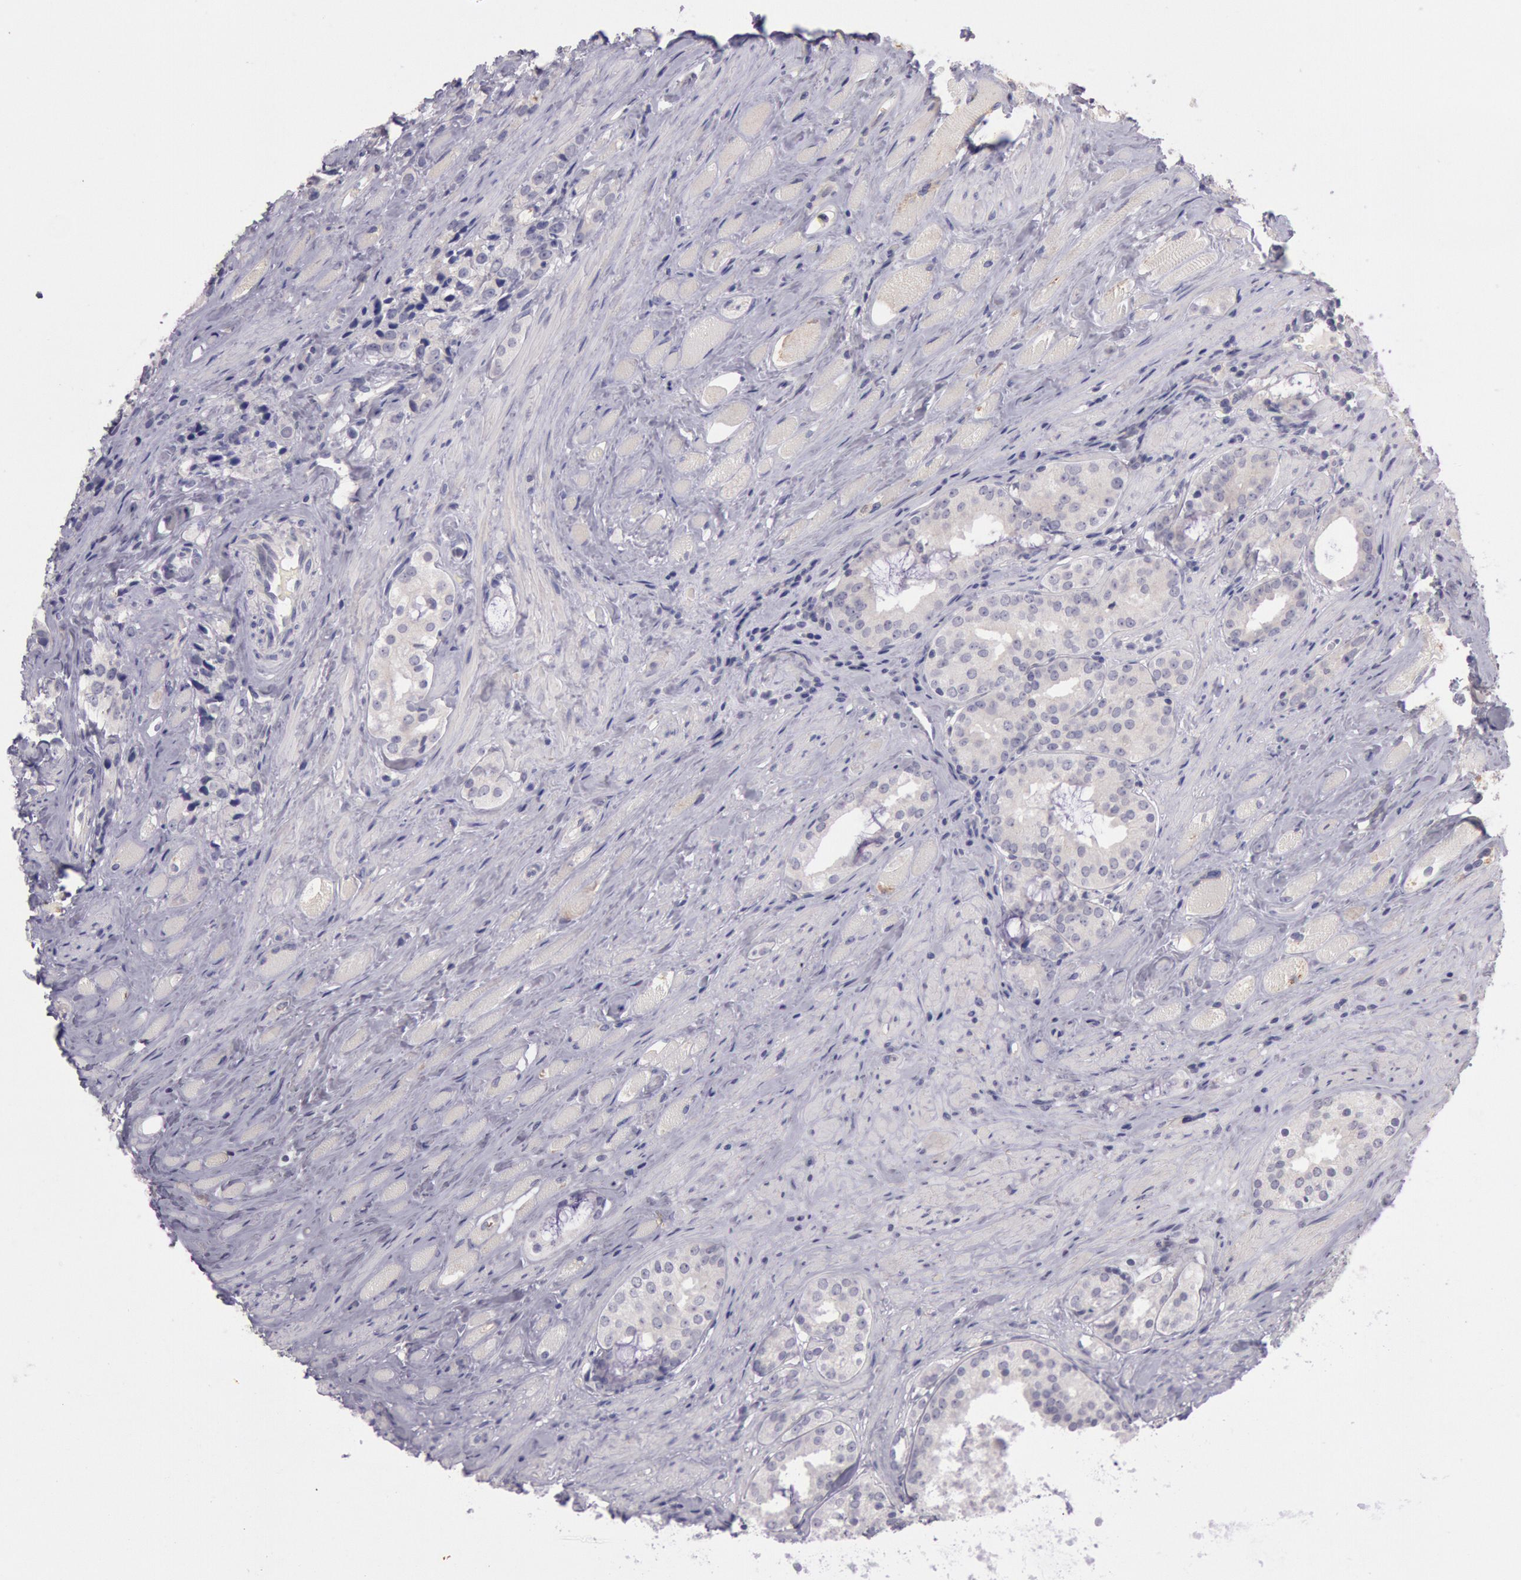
{"staining": {"intensity": "negative", "quantity": "none", "location": "none"}, "tissue": "prostate cancer", "cell_type": "Tumor cells", "image_type": "cancer", "snomed": [{"axis": "morphology", "description": "Adenocarcinoma, Medium grade"}, {"axis": "topography", "description": "Prostate"}], "caption": "Protein analysis of prostate cancer (medium-grade adenocarcinoma) shows no significant expression in tumor cells. The staining is performed using DAB brown chromogen with nuclei counter-stained in using hematoxylin.", "gene": "TRIB2", "patient": {"sex": "male", "age": 73}}